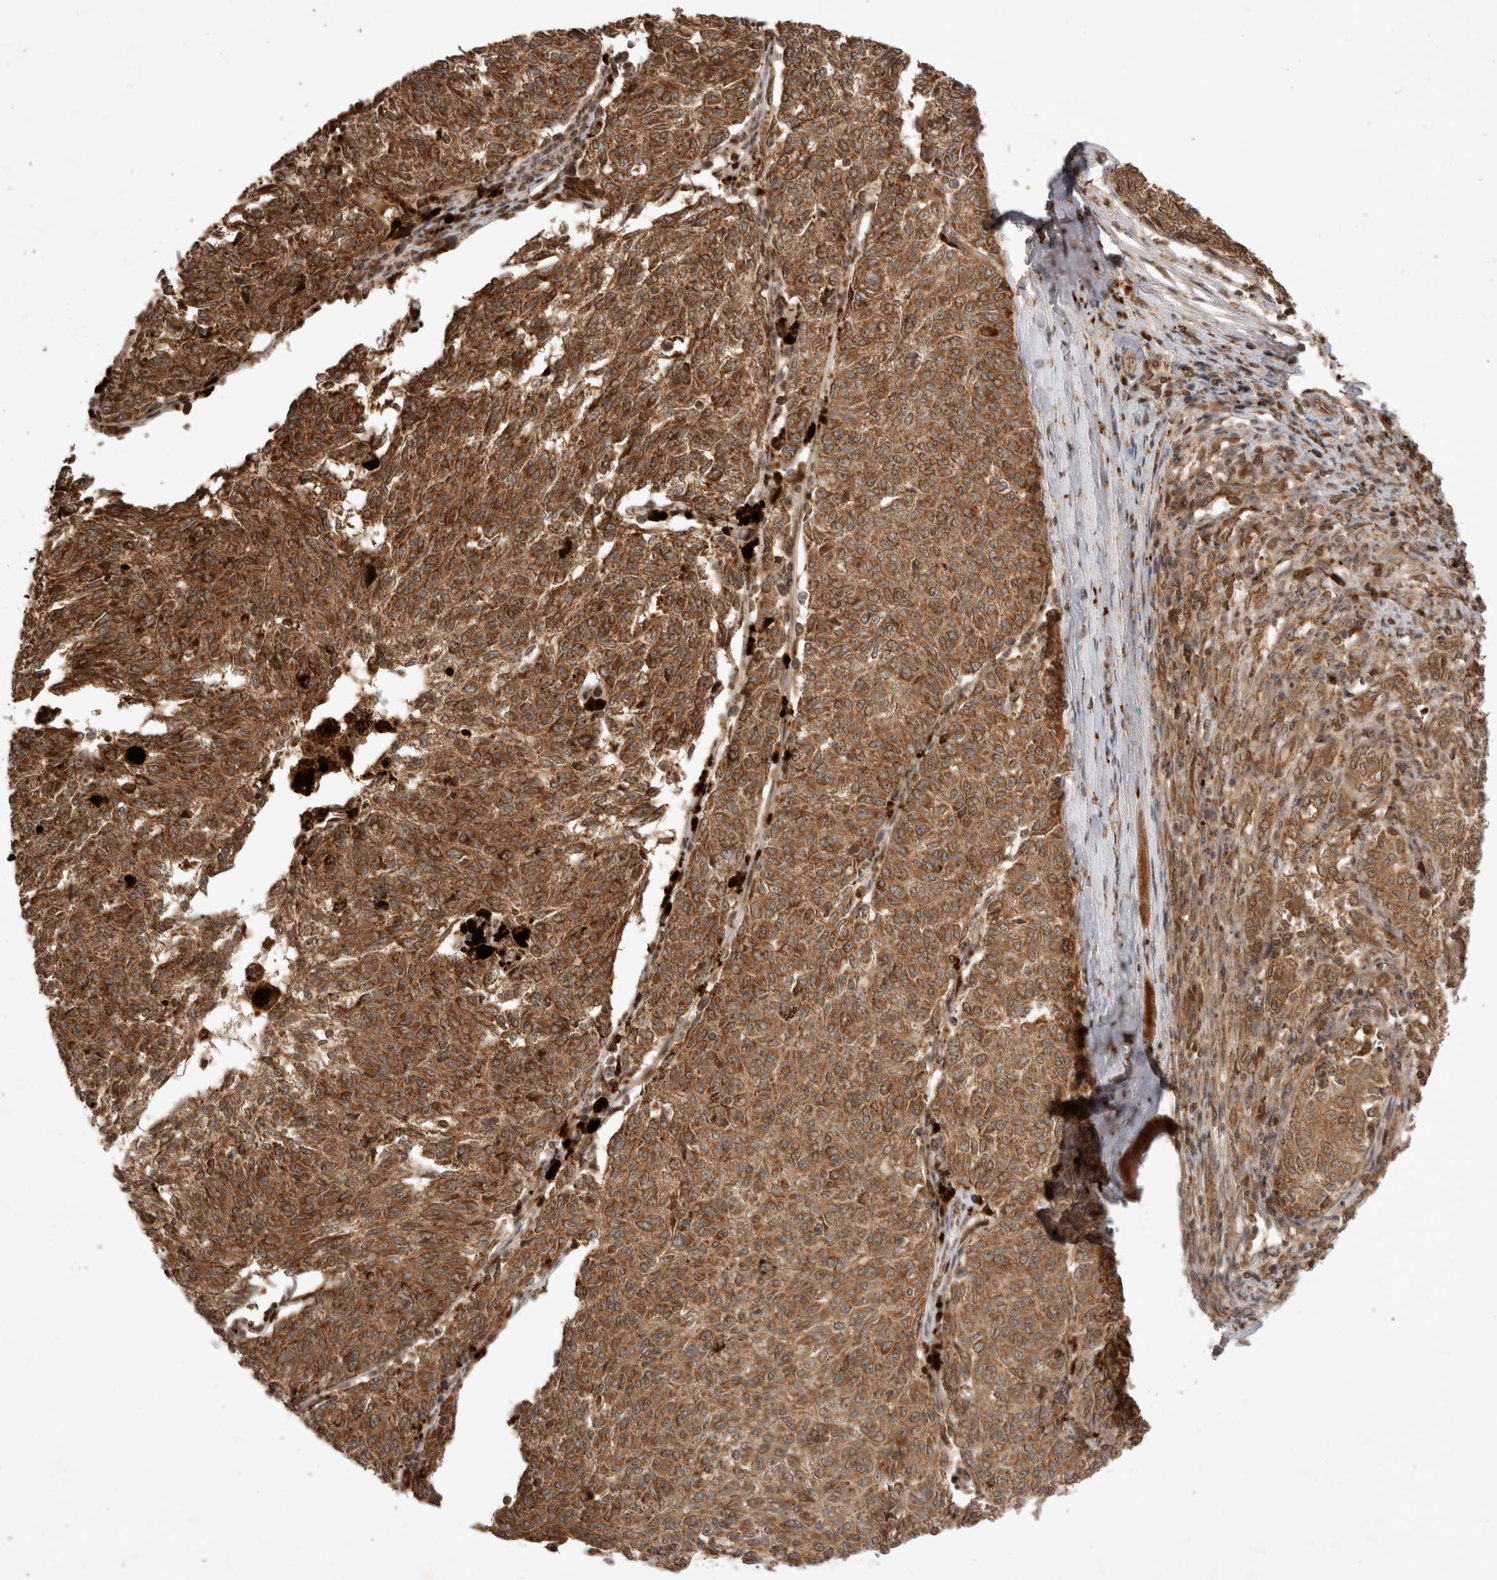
{"staining": {"intensity": "moderate", "quantity": ">75%", "location": "cytoplasmic/membranous"}, "tissue": "melanoma", "cell_type": "Tumor cells", "image_type": "cancer", "snomed": [{"axis": "morphology", "description": "Malignant melanoma, NOS"}, {"axis": "topography", "description": "Skin"}], "caption": "Immunohistochemistry staining of malignant melanoma, which demonstrates medium levels of moderate cytoplasmic/membranous positivity in approximately >75% of tumor cells indicating moderate cytoplasmic/membranous protein expression. The staining was performed using DAB (3,3'-diaminobenzidine) (brown) for protein detection and nuclei were counterstained in hematoxylin (blue).", "gene": "FAM221A", "patient": {"sex": "female", "age": 72}}